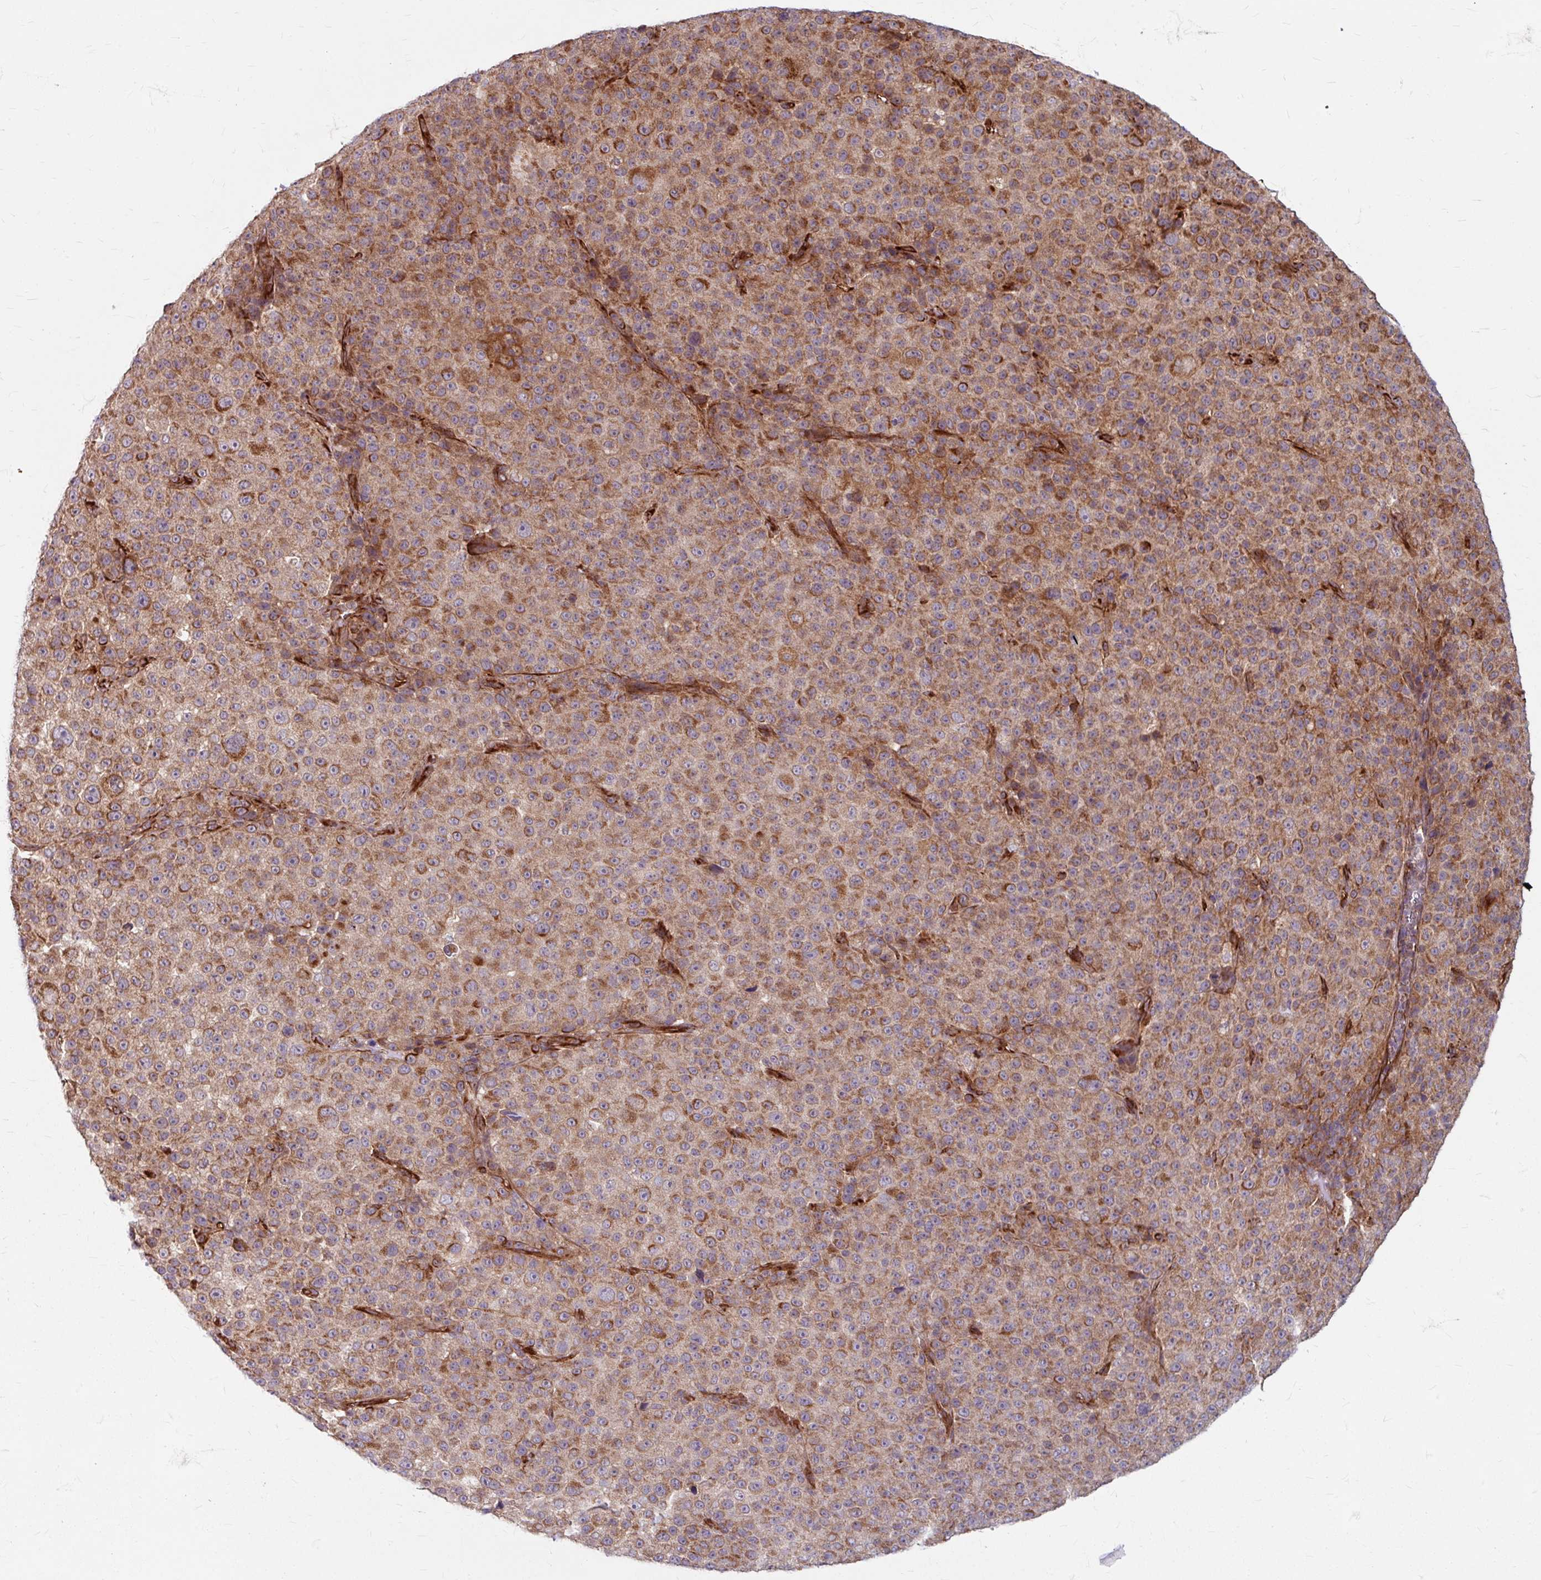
{"staining": {"intensity": "moderate", "quantity": ">75%", "location": "cytoplasmic/membranous"}, "tissue": "melanoma", "cell_type": "Tumor cells", "image_type": "cancer", "snomed": [{"axis": "morphology", "description": "Malignant melanoma, Metastatic site"}, {"axis": "topography", "description": "Skin"}, {"axis": "topography", "description": "Lymph node"}], "caption": "Malignant melanoma (metastatic site) stained with DAB immunohistochemistry (IHC) reveals medium levels of moderate cytoplasmic/membranous positivity in about >75% of tumor cells.", "gene": "DAAM2", "patient": {"sex": "male", "age": 66}}